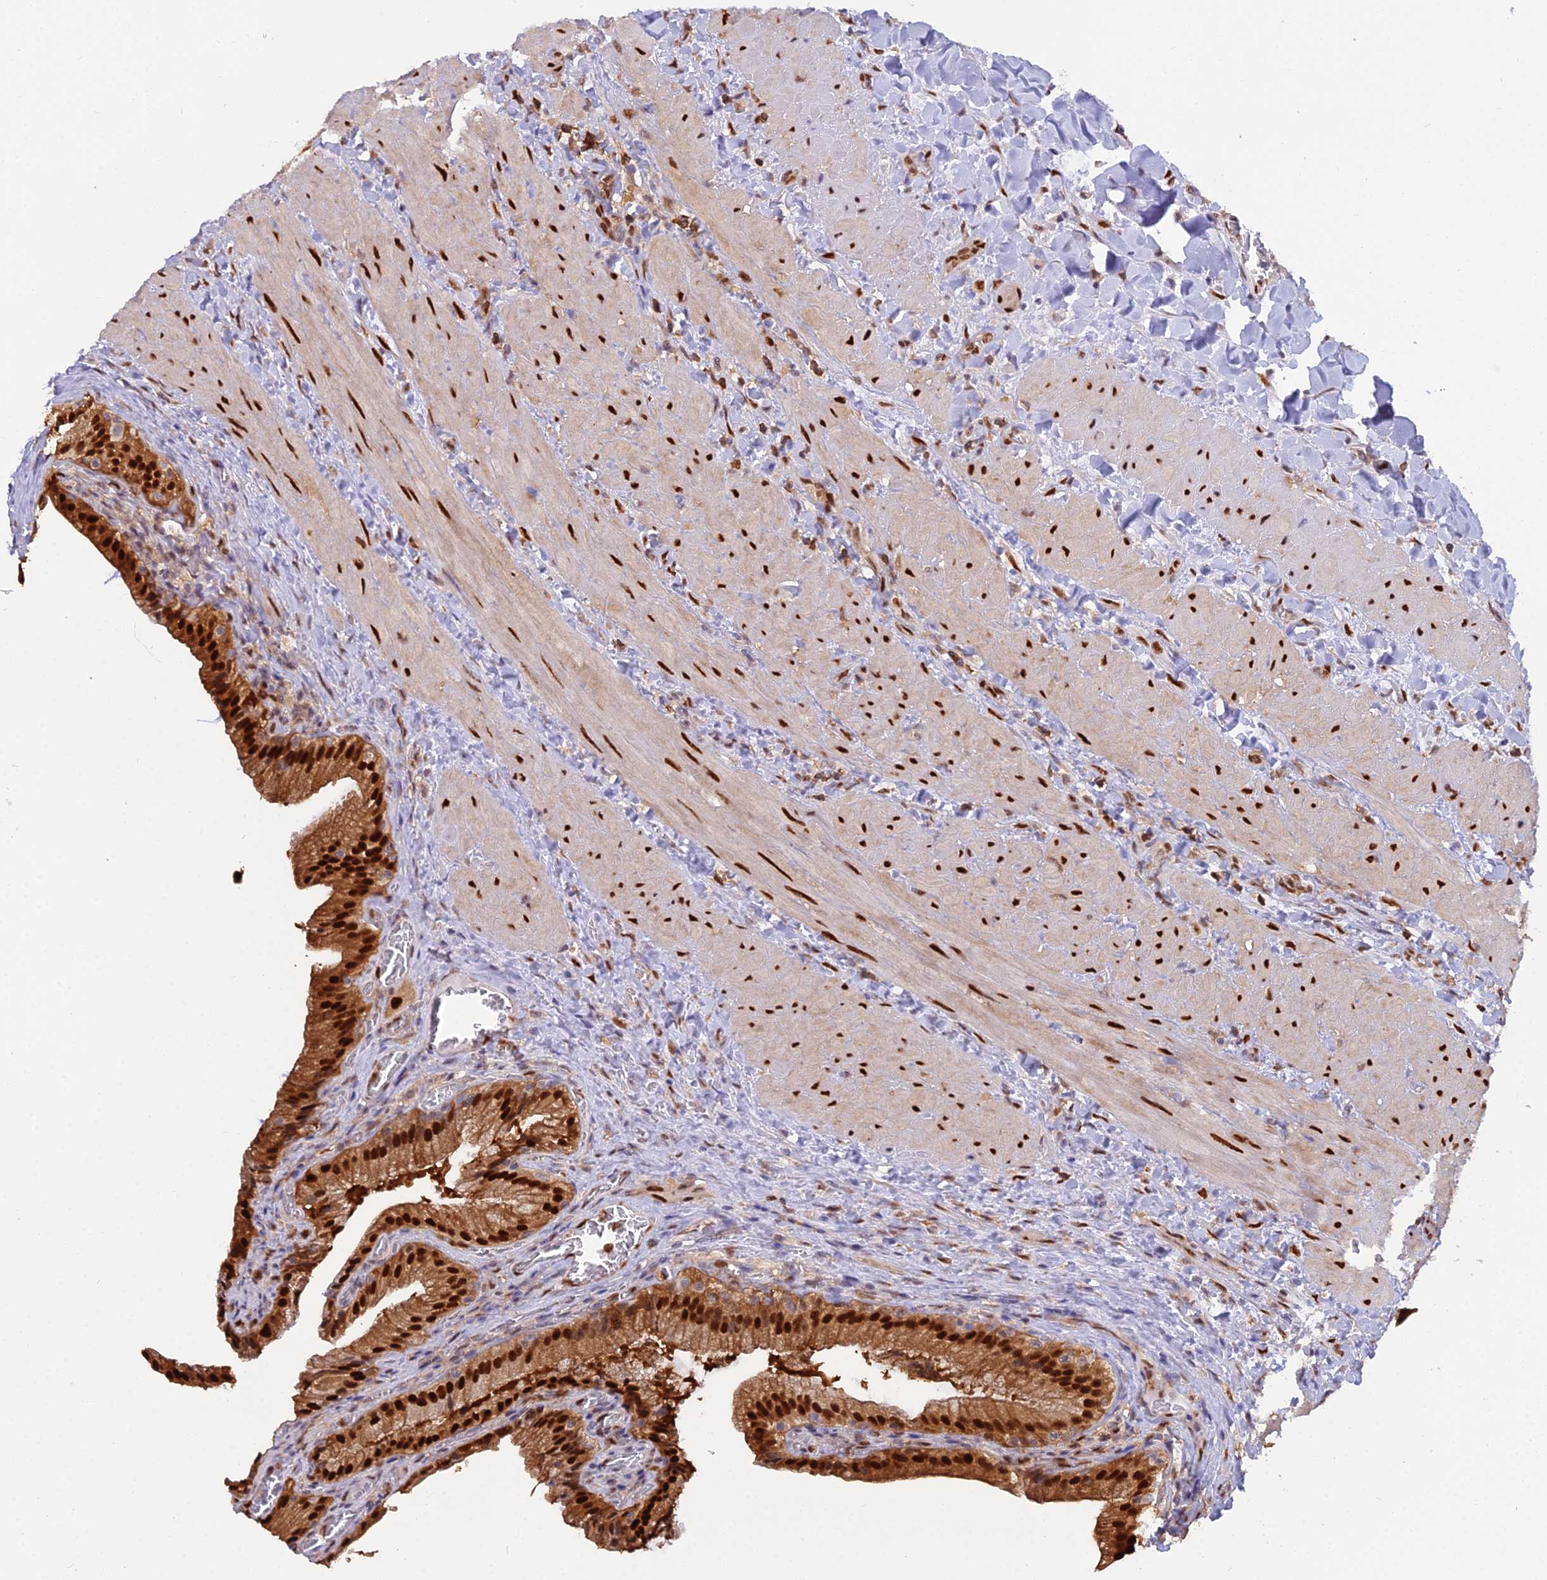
{"staining": {"intensity": "strong", "quantity": ">75%", "location": "cytoplasmic/membranous,nuclear"}, "tissue": "gallbladder", "cell_type": "Glandular cells", "image_type": "normal", "snomed": [{"axis": "morphology", "description": "Normal tissue, NOS"}, {"axis": "topography", "description": "Gallbladder"}], "caption": "IHC of benign human gallbladder demonstrates high levels of strong cytoplasmic/membranous,nuclear expression in approximately >75% of glandular cells.", "gene": "NPEPL1", "patient": {"sex": "male", "age": 24}}